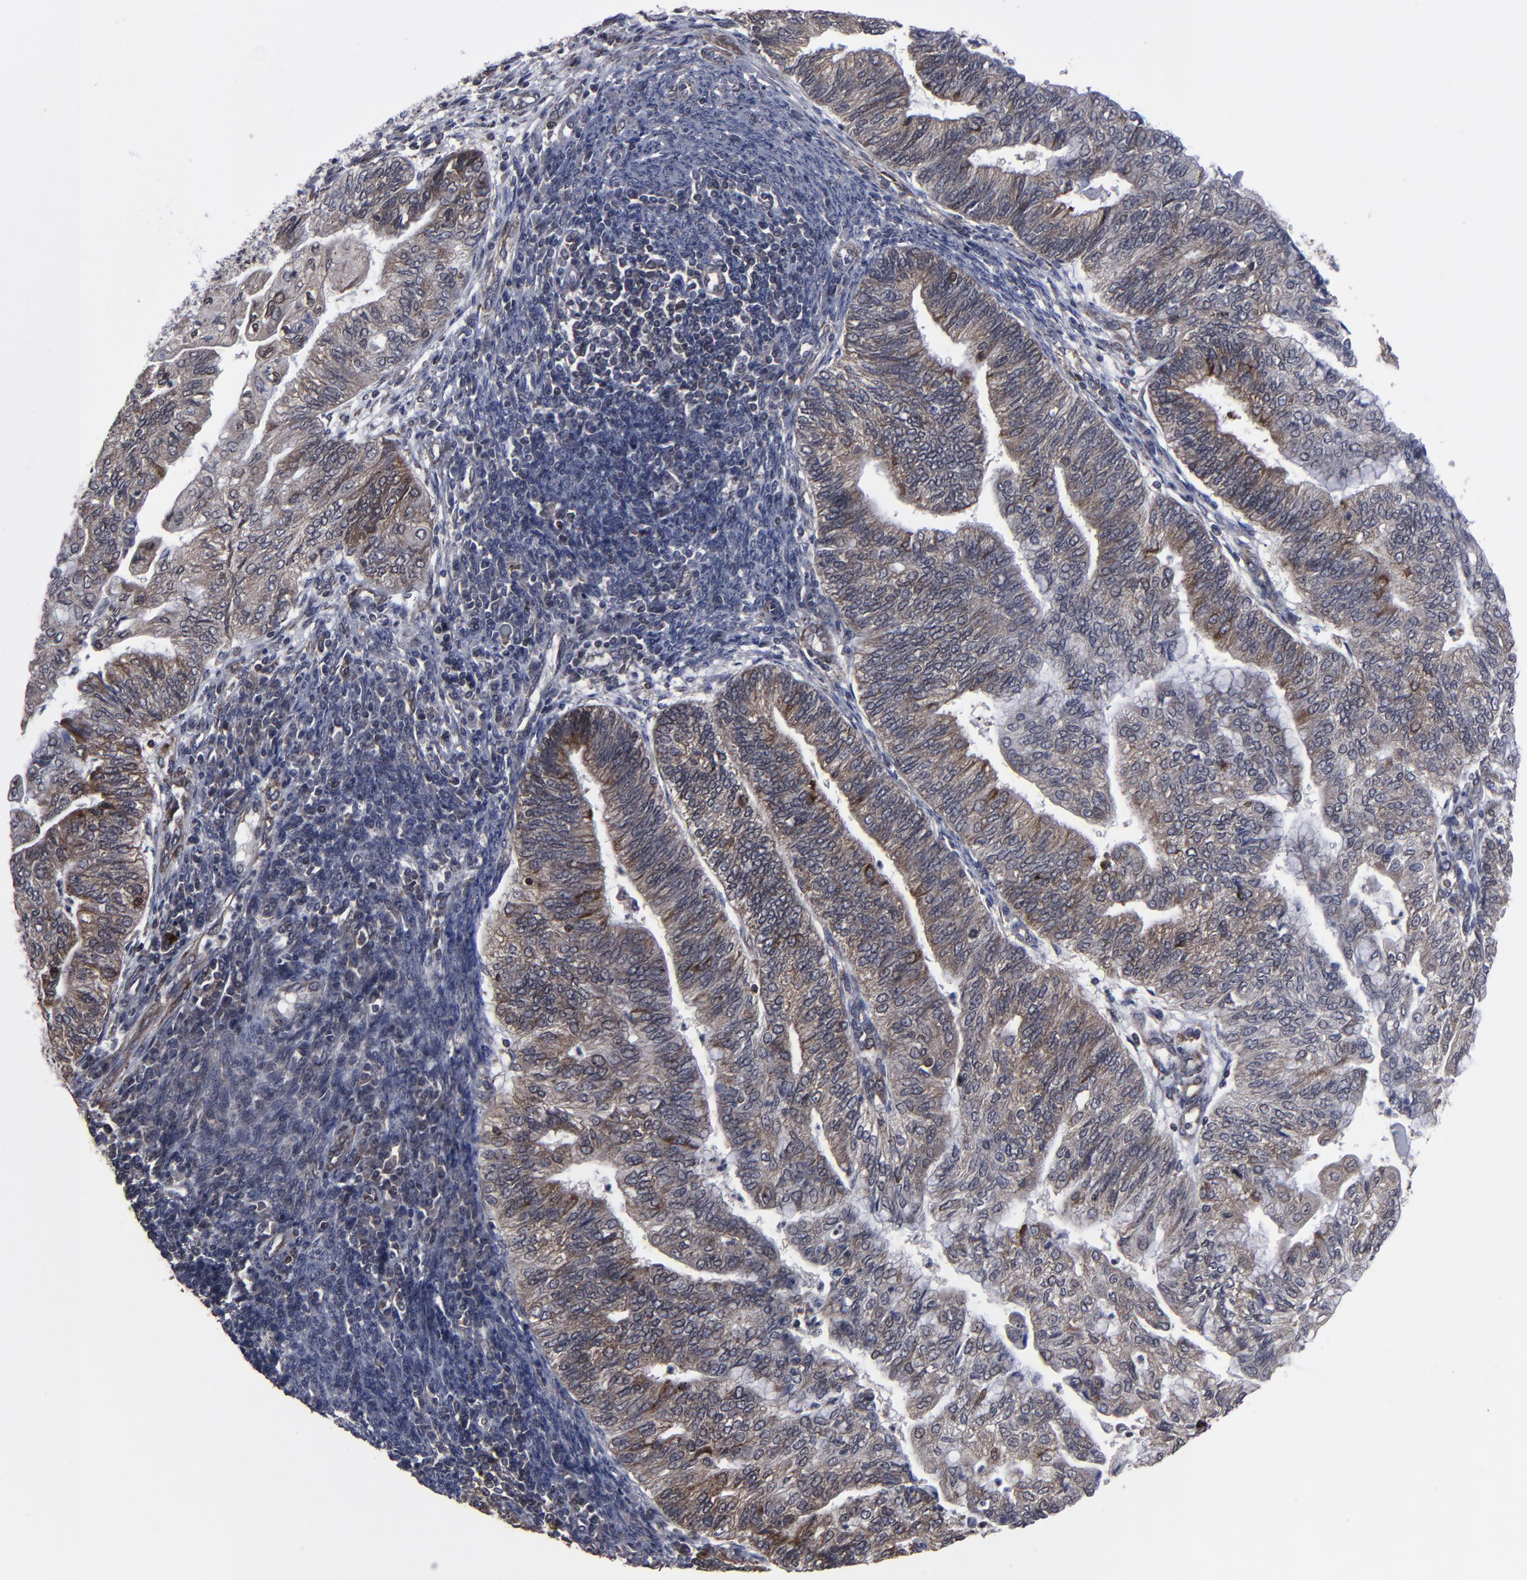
{"staining": {"intensity": "weak", "quantity": ">75%", "location": "cytoplasmic/membranous,nuclear"}, "tissue": "endometrial cancer", "cell_type": "Tumor cells", "image_type": "cancer", "snomed": [{"axis": "morphology", "description": "Adenocarcinoma, NOS"}, {"axis": "topography", "description": "Endometrium"}], "caption": "High-power microscopy captured an IHC histopathology image of adenocarcinoma (endometrial), revealing weak cytoplasmic/membranous and nuclear expression in approximately >75% of tumor cells. The staining was performed using DAB (3,3'-diaminobenzidine) to visualize the protein expression in brown, while the nuclei were stained in blue with hematoxylin (Magnification: 20x).", "gene": "KIAA2026", "patient": {"sex": "female", "age": 59}}